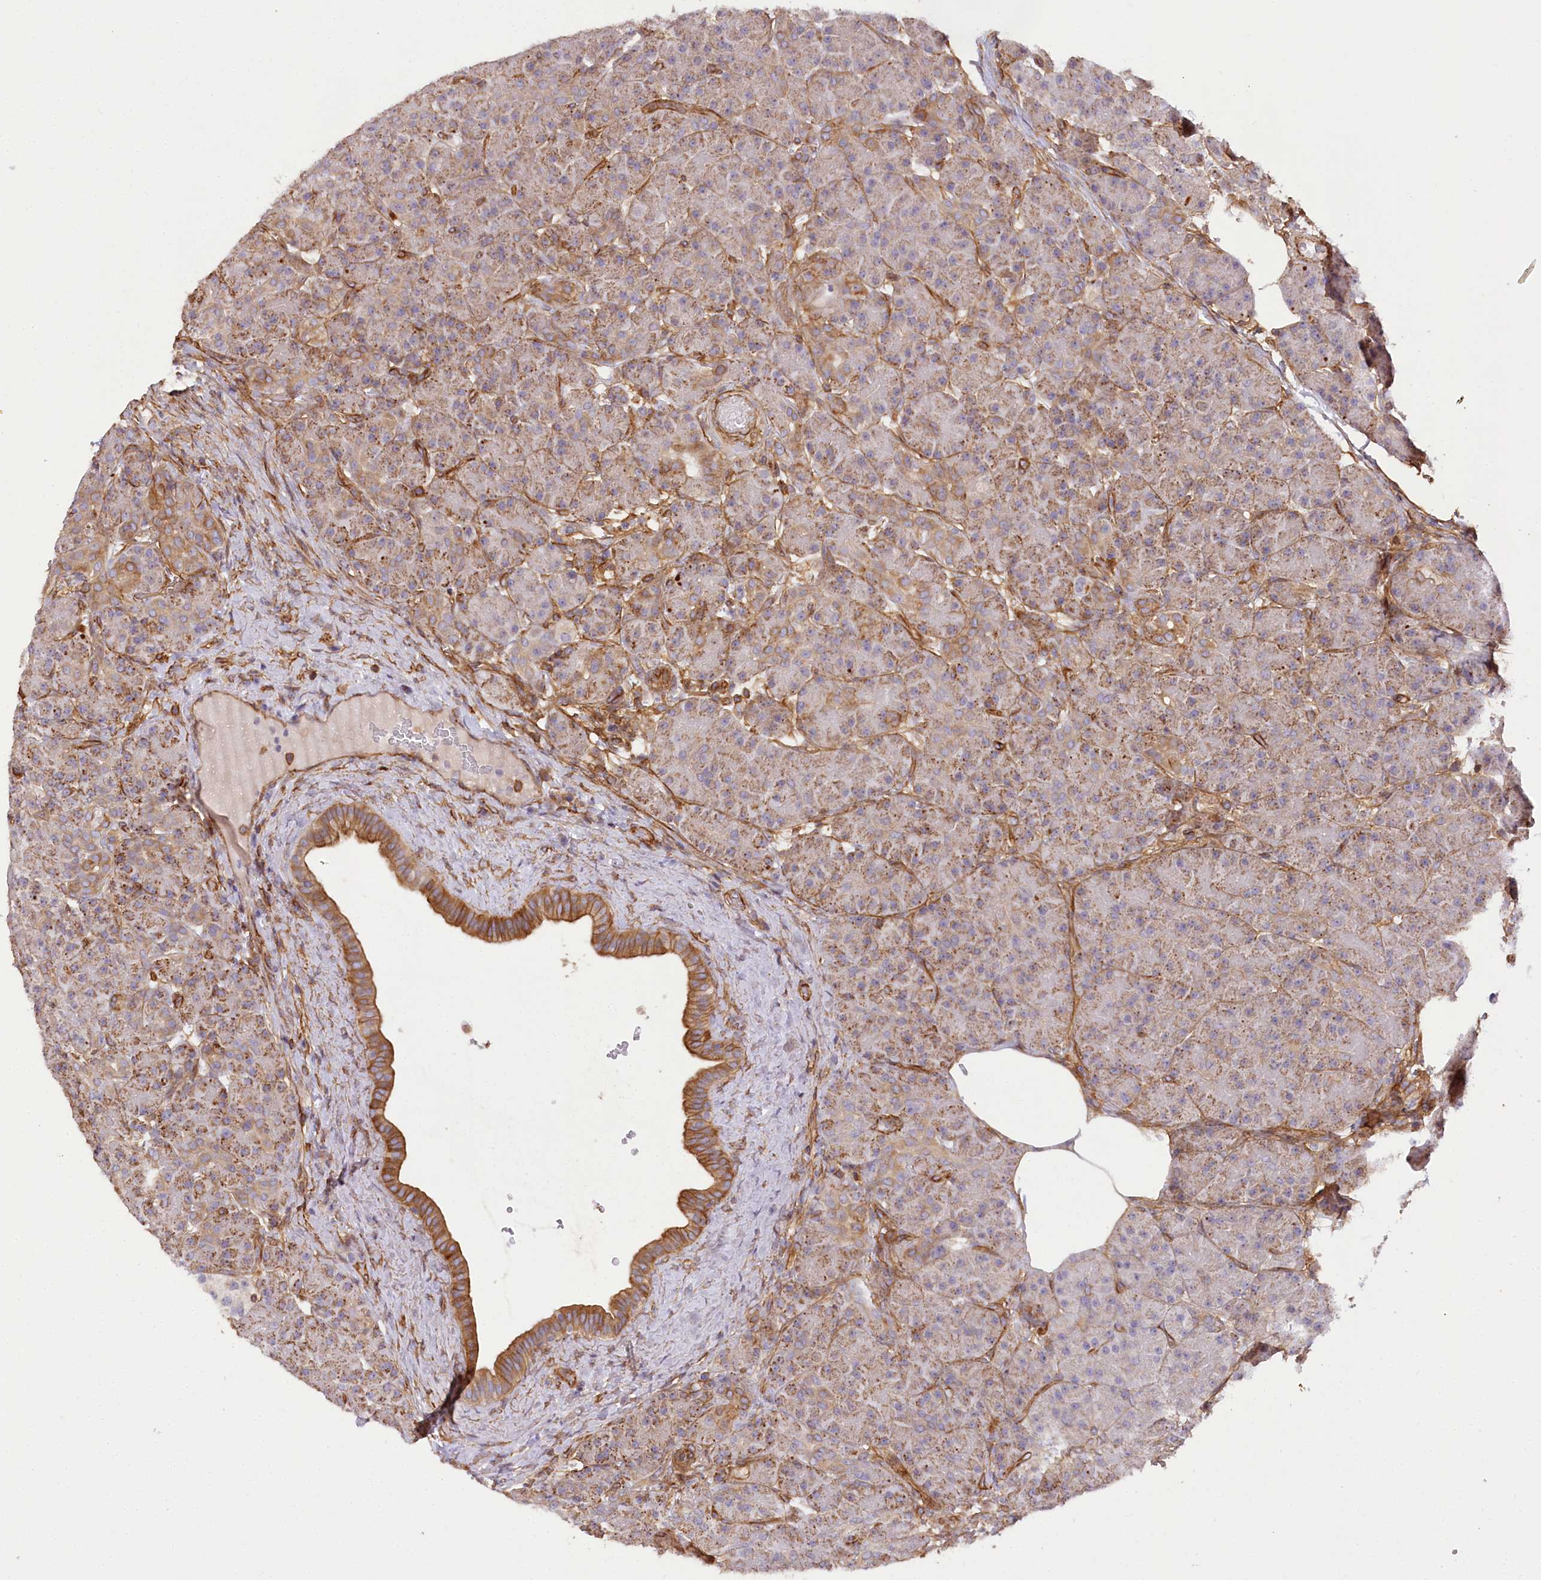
{"staining": {"intensity": "moderate", "quantity": "25%-75%", "location": "cytoplasmic/membranous"}, "tissue": "pancreas", "cell_type": "Exocrine glandular cells", "image_type": "normal", "snomed": [{"axis": "morphology", "description": "Normal tissue, NOS"}, {"axis": "topography", "description": "Pancreas"}], "caption": "This histopathology image reveals immunohistochemistry staining of normal human pancreas, with medium moderate cytoplasmic/membranous expression in about 25%-75% of exocrine glandular cells.", "gene": "SYNPO2", "patient": {"sex": "male", "age": 63}}